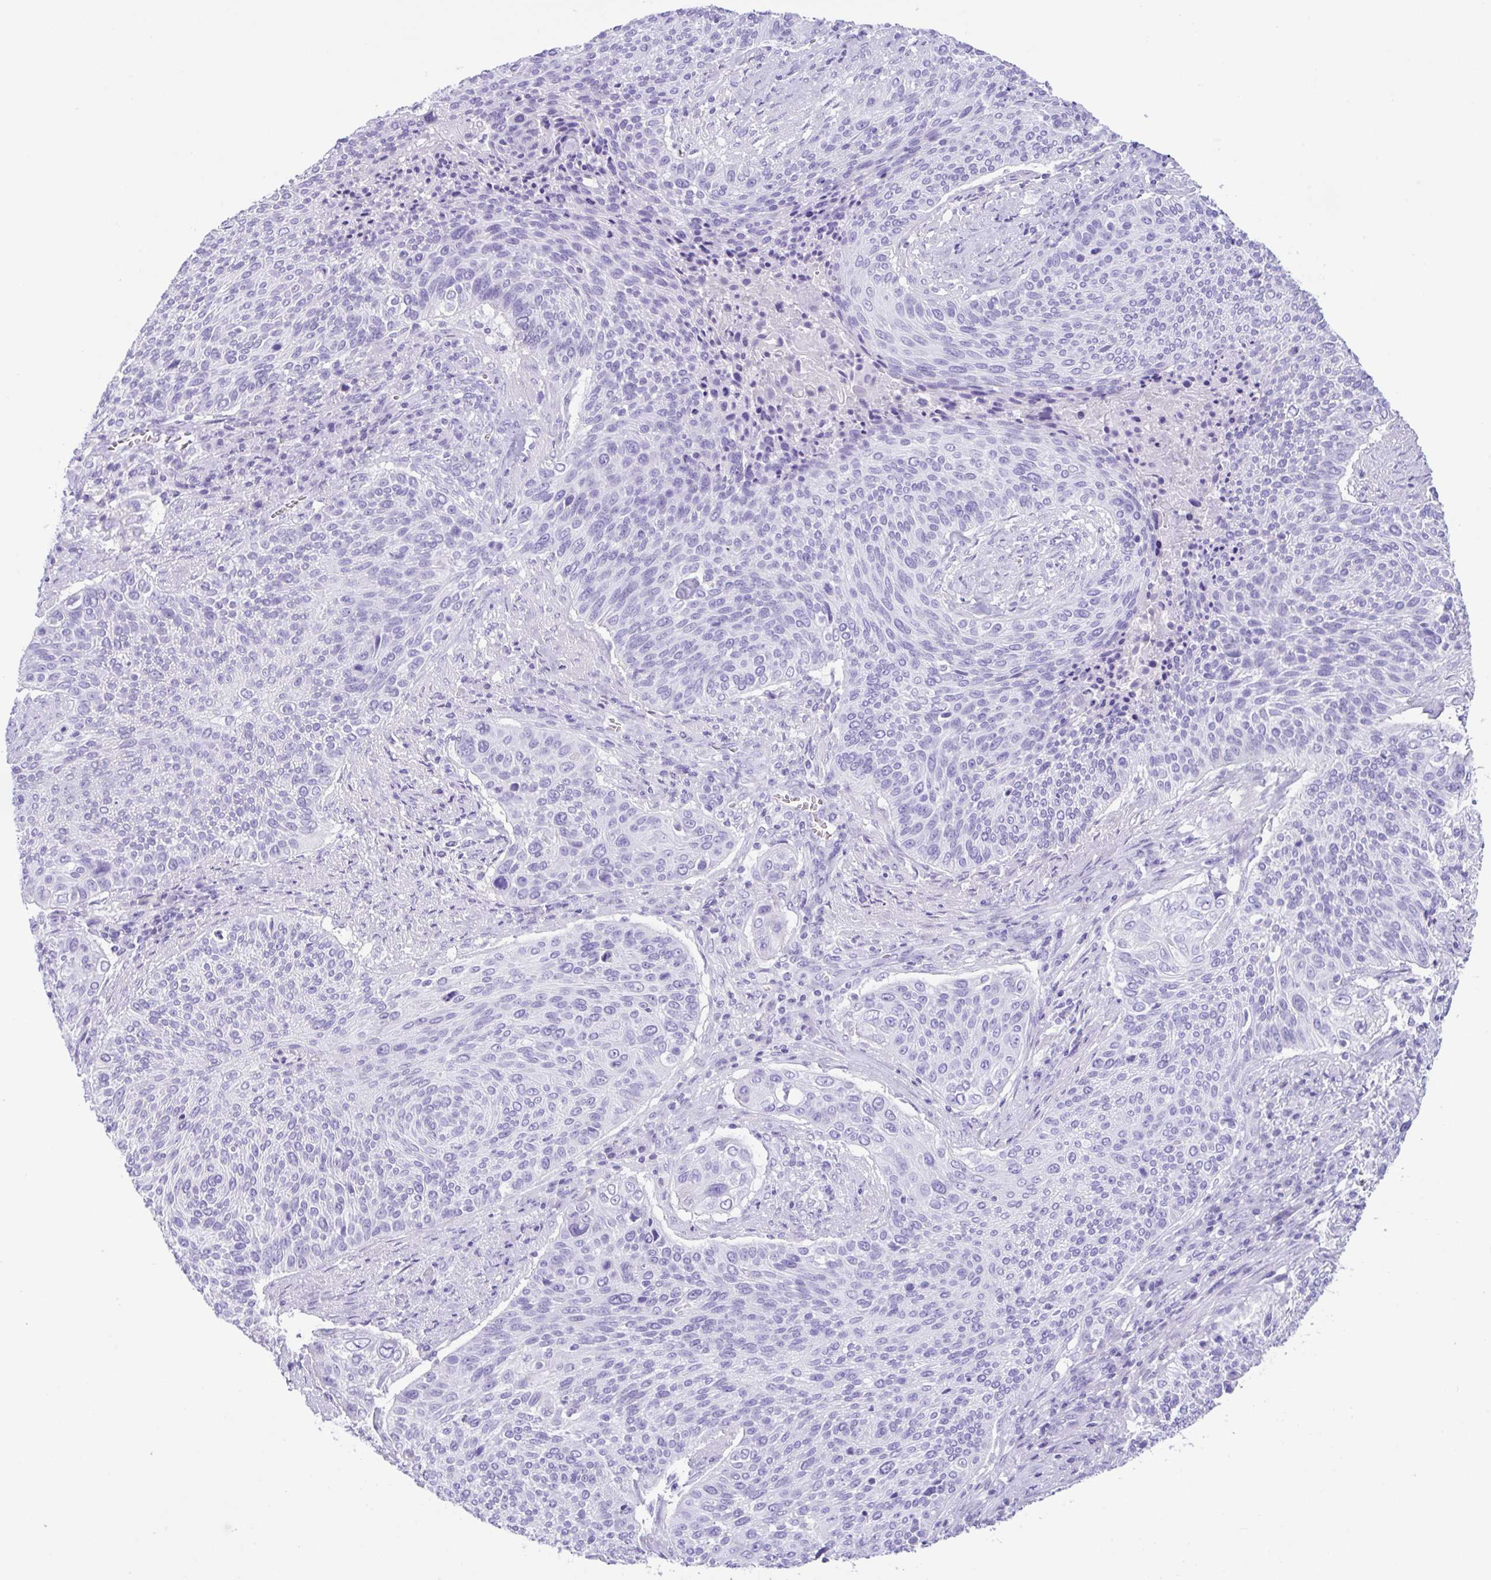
{"staining": {"intensity": "negative", "quantity": "none", "location": "none"}, "tissue": "cervical cancer", "cell_type": "Tumor cells", "image_type": "cancer", "snomed": [{"axis": "morphology", "description": "Squamous cell carcinoma, NOS"}, {"axis": "topography", "description": "Cervix"}], "caption": "Immunohistochemistry (IHC) image of human cervical cancer (squamous cell carcinoma) stained for a protein (brown), which displays no positivity in tumor cells.", "gene": "CPA1", "patient": {"sex": "female", "age": 31}}